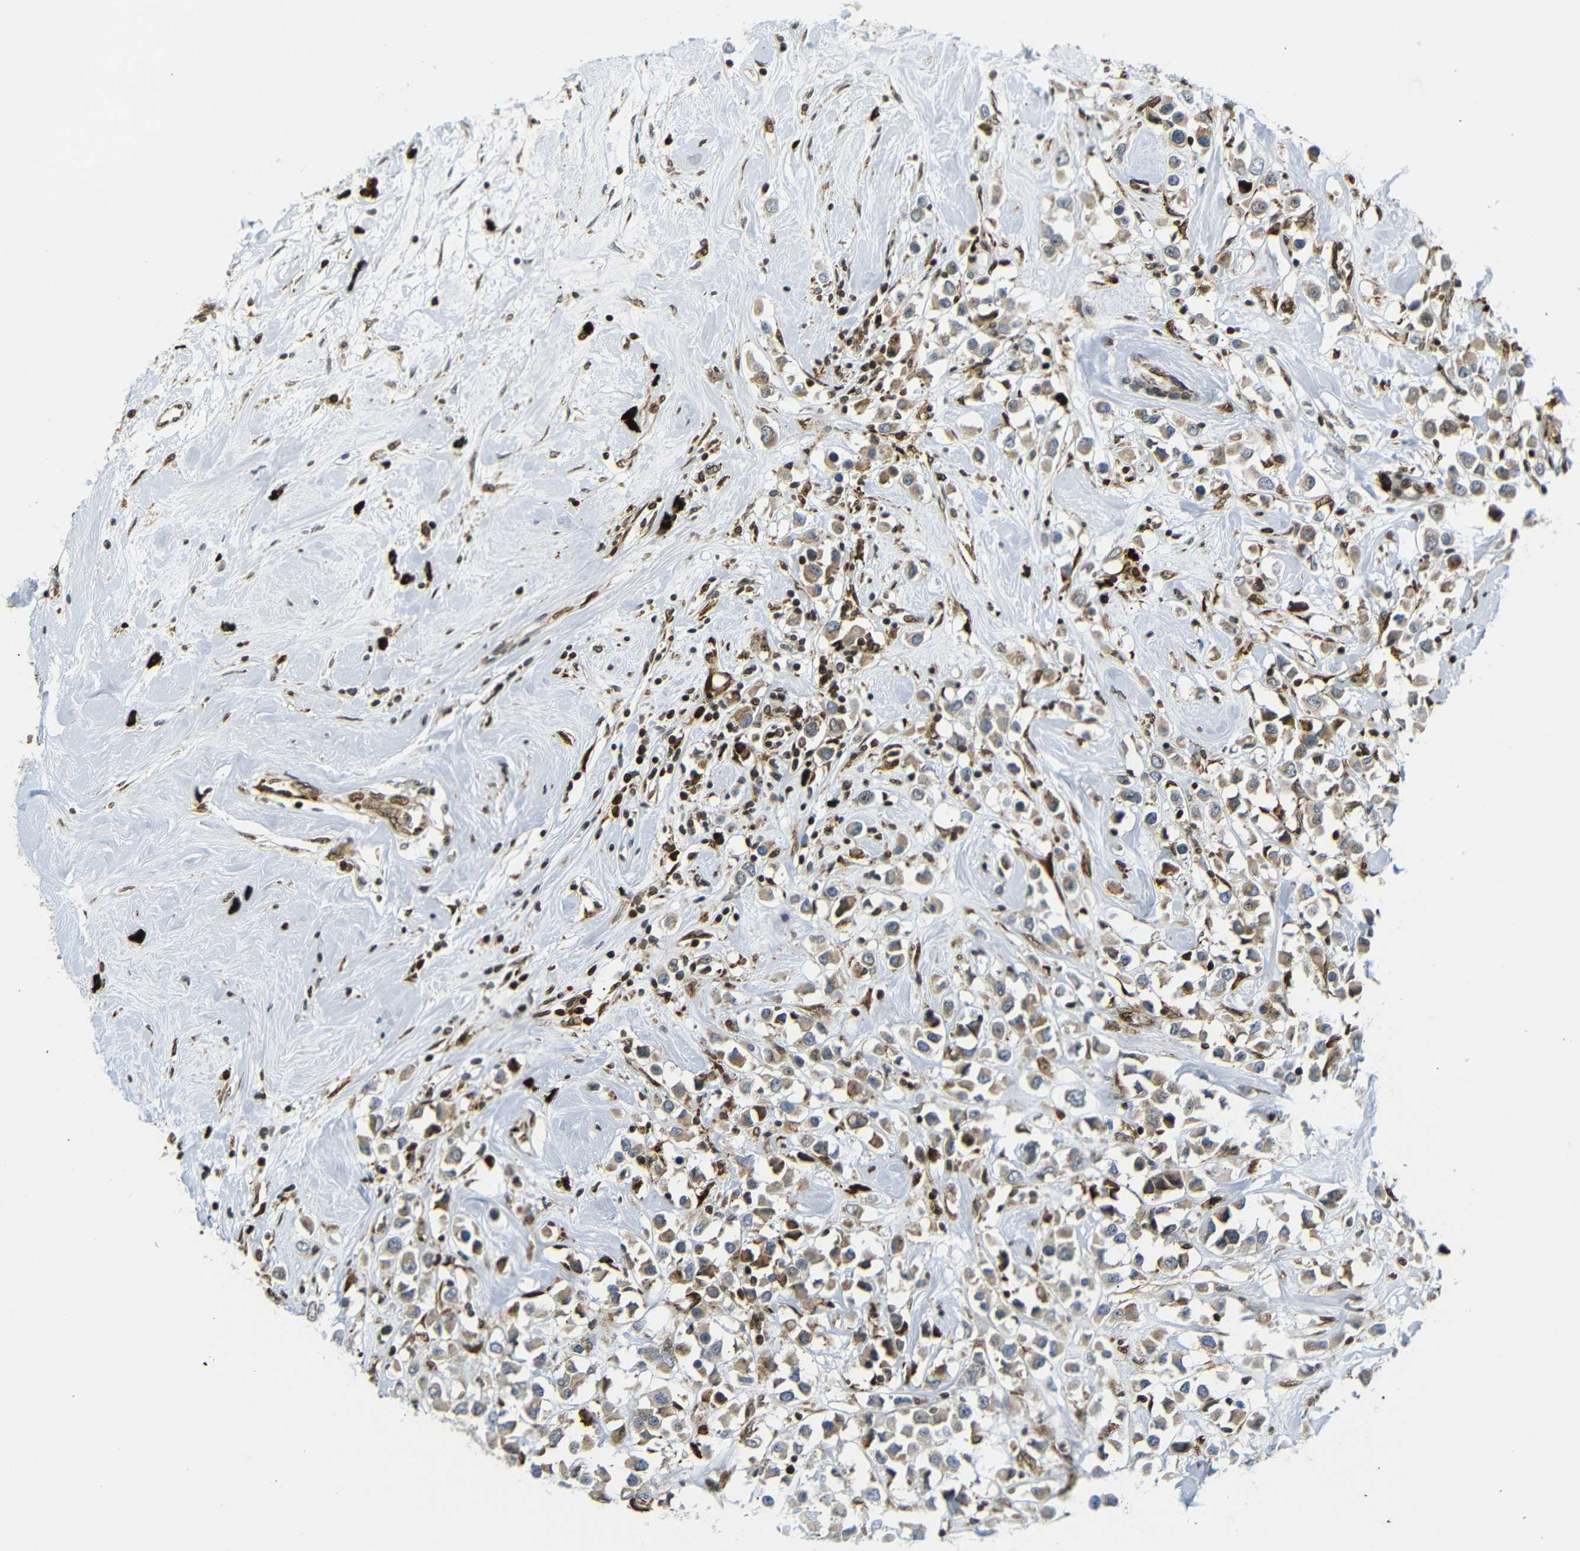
{"staining": {"intensity": "weak", "quantity": "25%-75%", "location": "cytoplasmic/membranous"}, "tissue": "breast cancer", "cell_type": "Tumor cells", "image_type": "cancer", "snomed": [{"axis": "morphology", "description": "Duct carcinoma"}, {"axis": "topography", "description": "Breast"}], "caption": "The immunohistochemical stain labels weak cytoplasmic/membranous positivity in tumor cells of invasive ductal carcinoma (breast) tissue. (brown staining indicates protein expression, while blue staining denotes nuclei).", "gene": "SPCS2", "patient": {"sex": "female", "age": 61}}